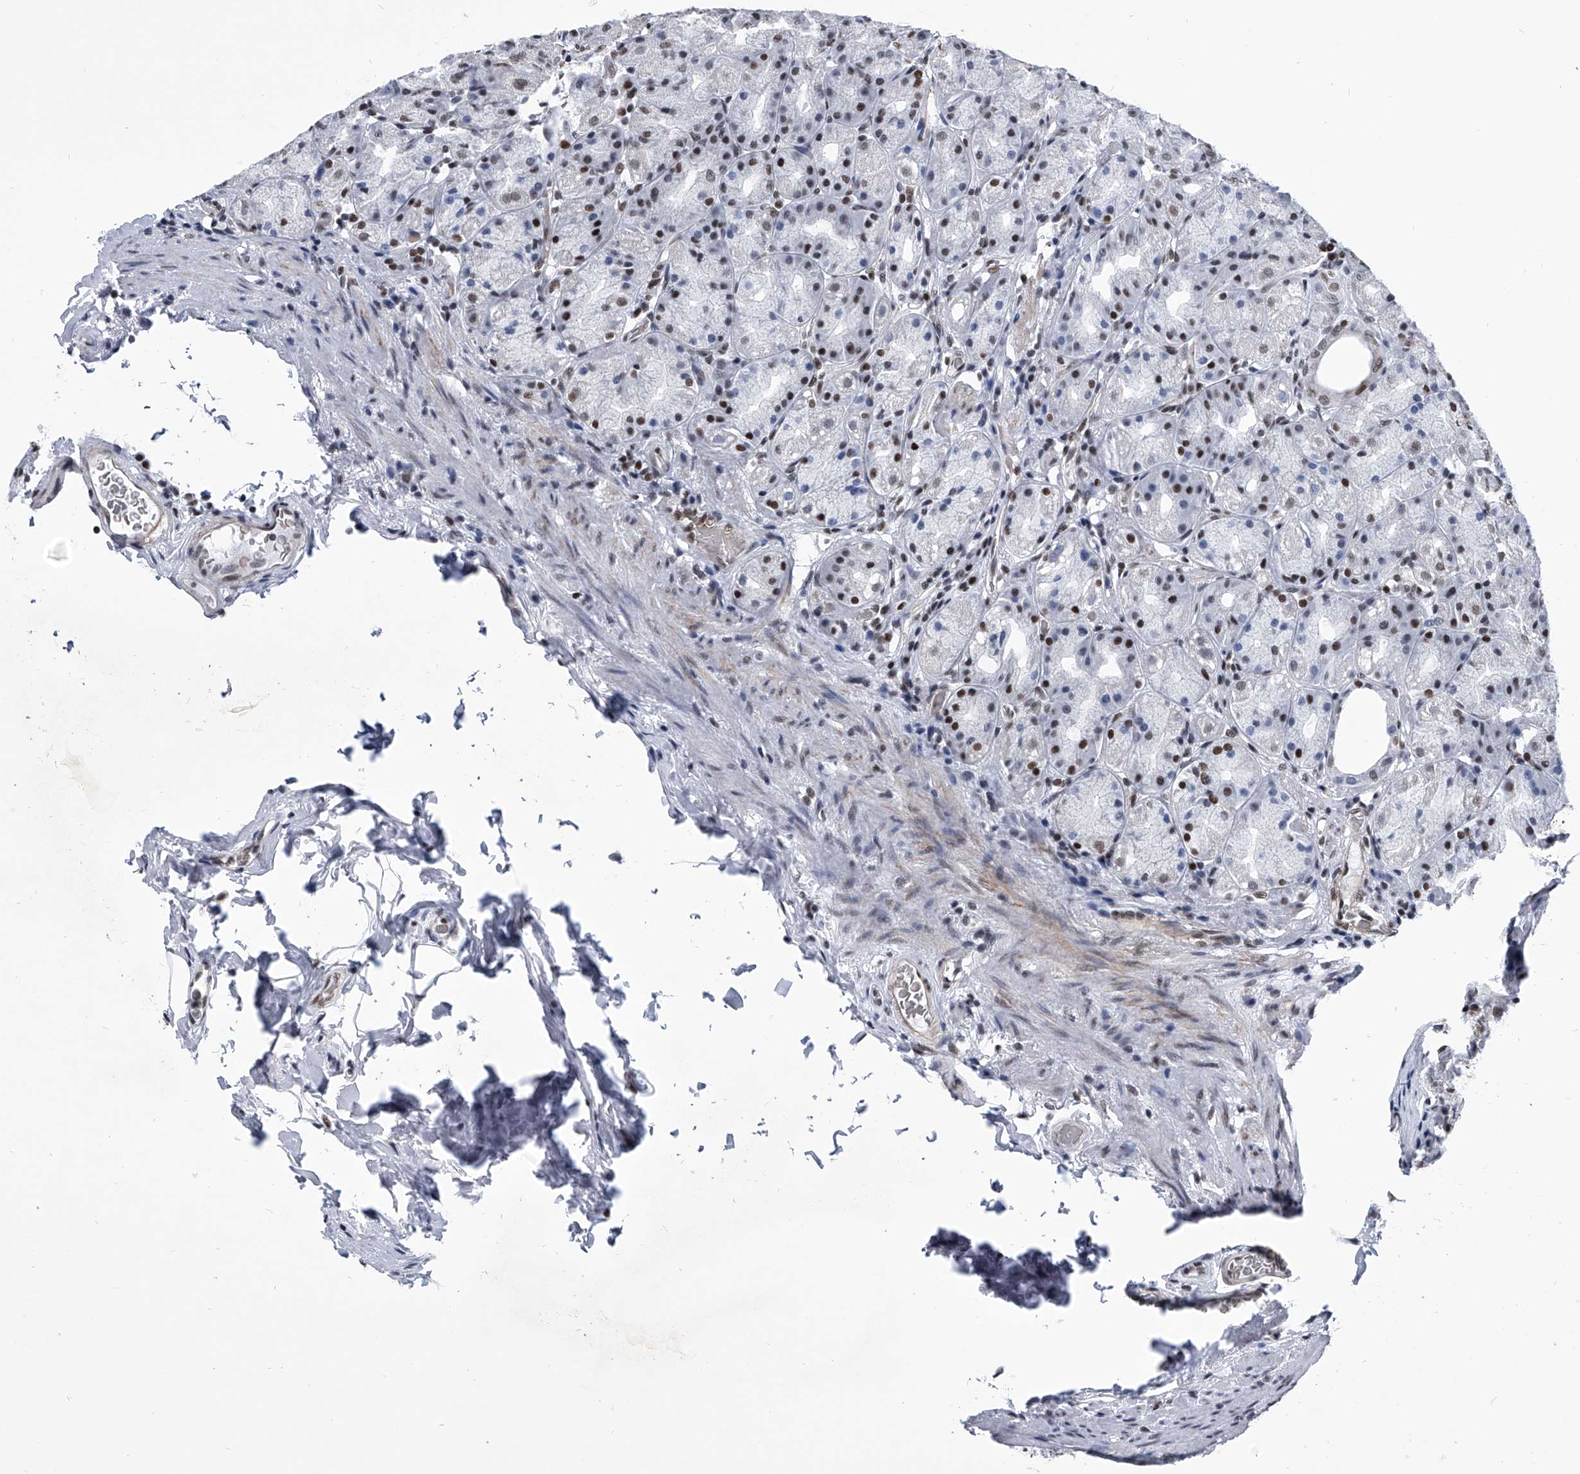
{"staining": {"intensity": "strong", "quantity": "25%-75%", "location": "nuclear"}, "tissue": "stomach", "cell_type": "Glandular cells", "image_type": "normal", "snomed": [{"axis": "morphology", "description": "Normal tissue, NOS"}, {"axis": "topography", "description": "Stomach, upper"}], "caption": "Strong nuclear protein expression is present in approximately 25%-75% of glandular cells in stomach. (DAB IHC with brightfield microscopy, high magnification).", "gene": "SIM2", "patient": {"sex": "male", "age": 68}}